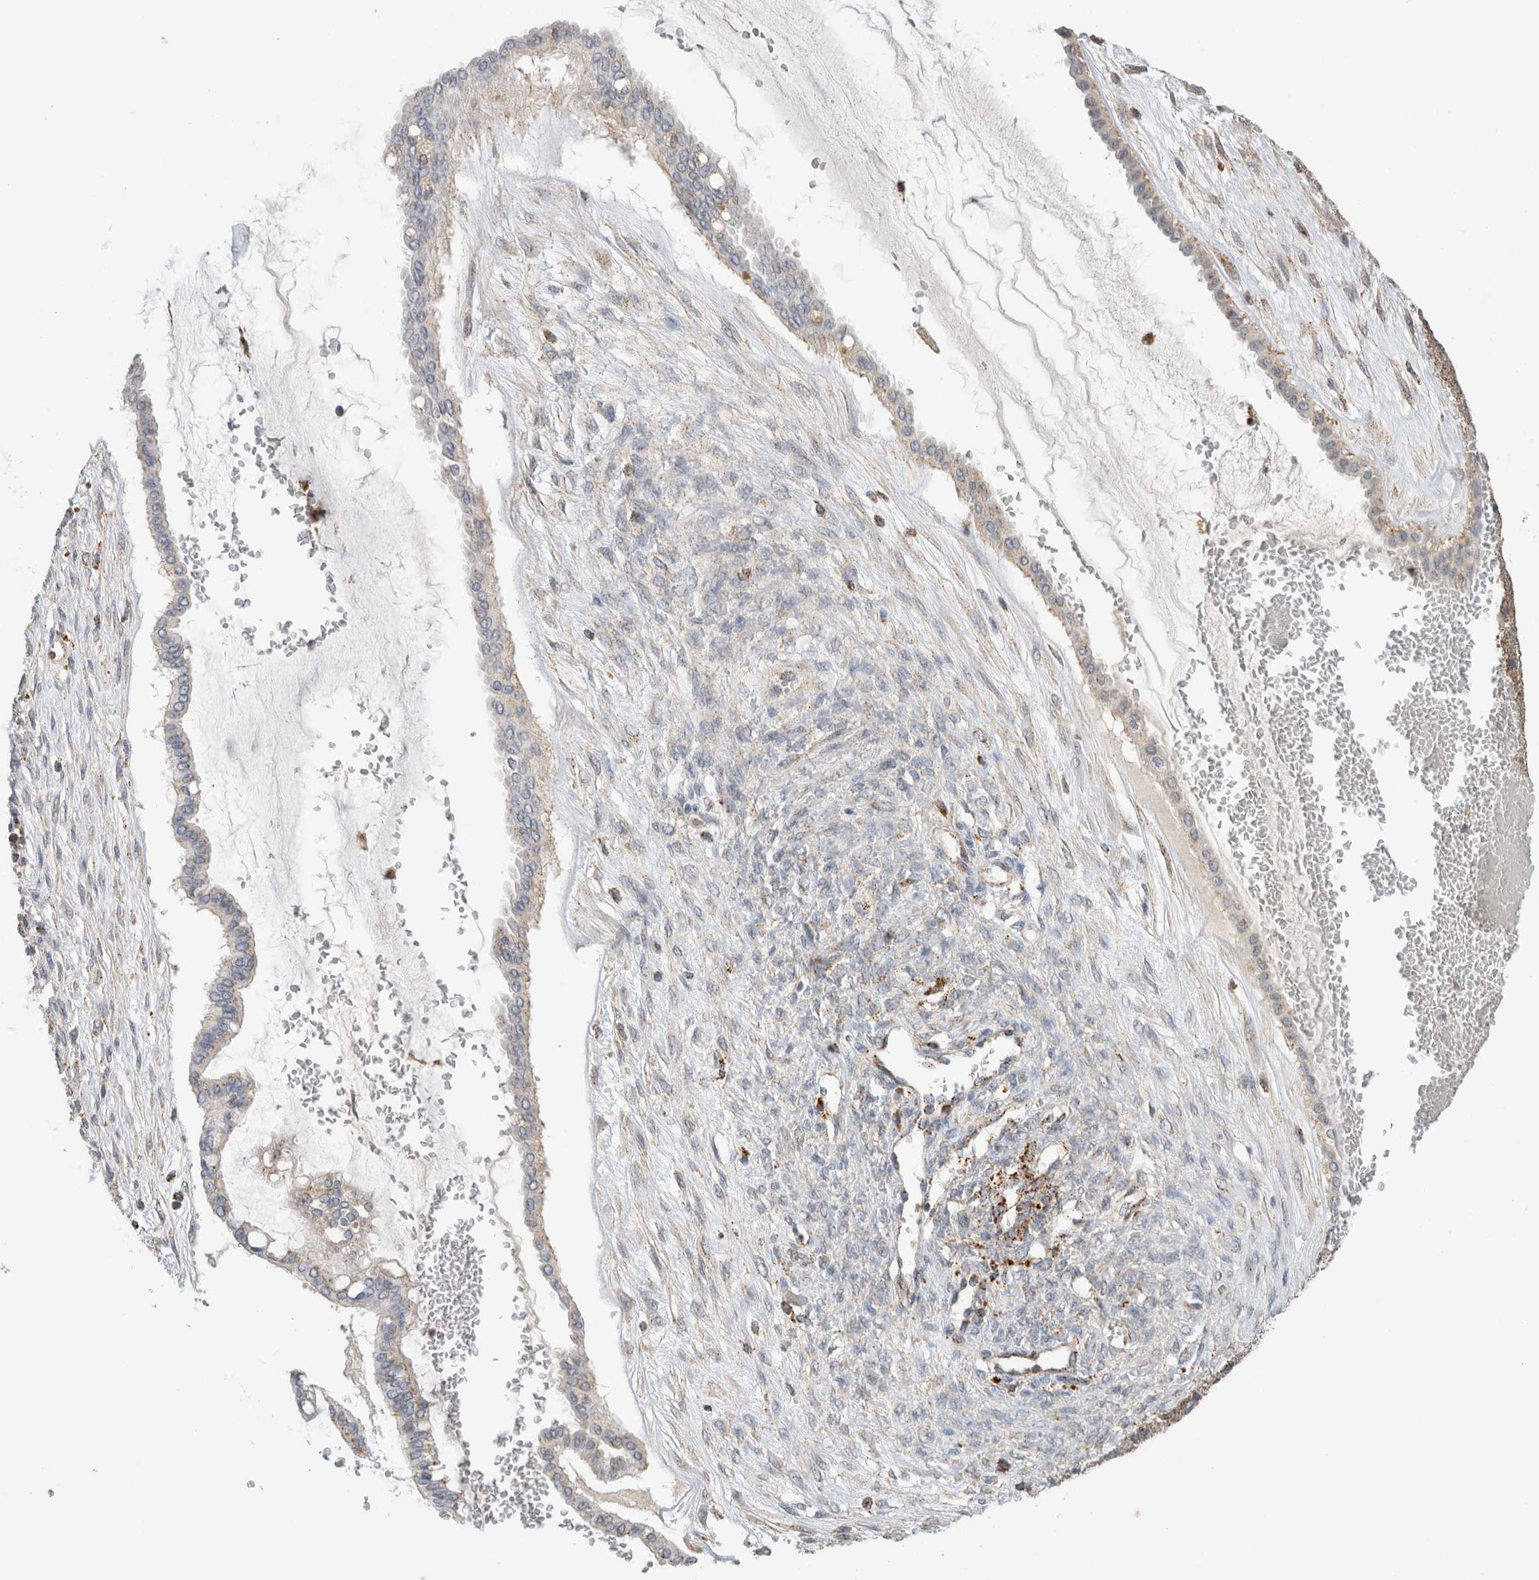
{"staining": {"intensity": "weak", "quantity": "<25%", "location": "cytoplasmic/membranous"}, "tissue": "ovarian cancer", "cell_type": "Tumor cells", "image_type": "cancer", "snomed": [{"axis": "morphology", "description": "Cystadenocarcinoma, mucinous, NOS"}, {"axis": "topography", "description": "Ovary"}], "caption": "An immunohistochemistry (IHC) image of ovarian mucinous cystadenocarcinoma is shown. There is no staining in tumor cells of ovarian mucinous cystadenocarcinoma.", "gene": "GNS", "patient": {"sex": "female", "age": 73}}